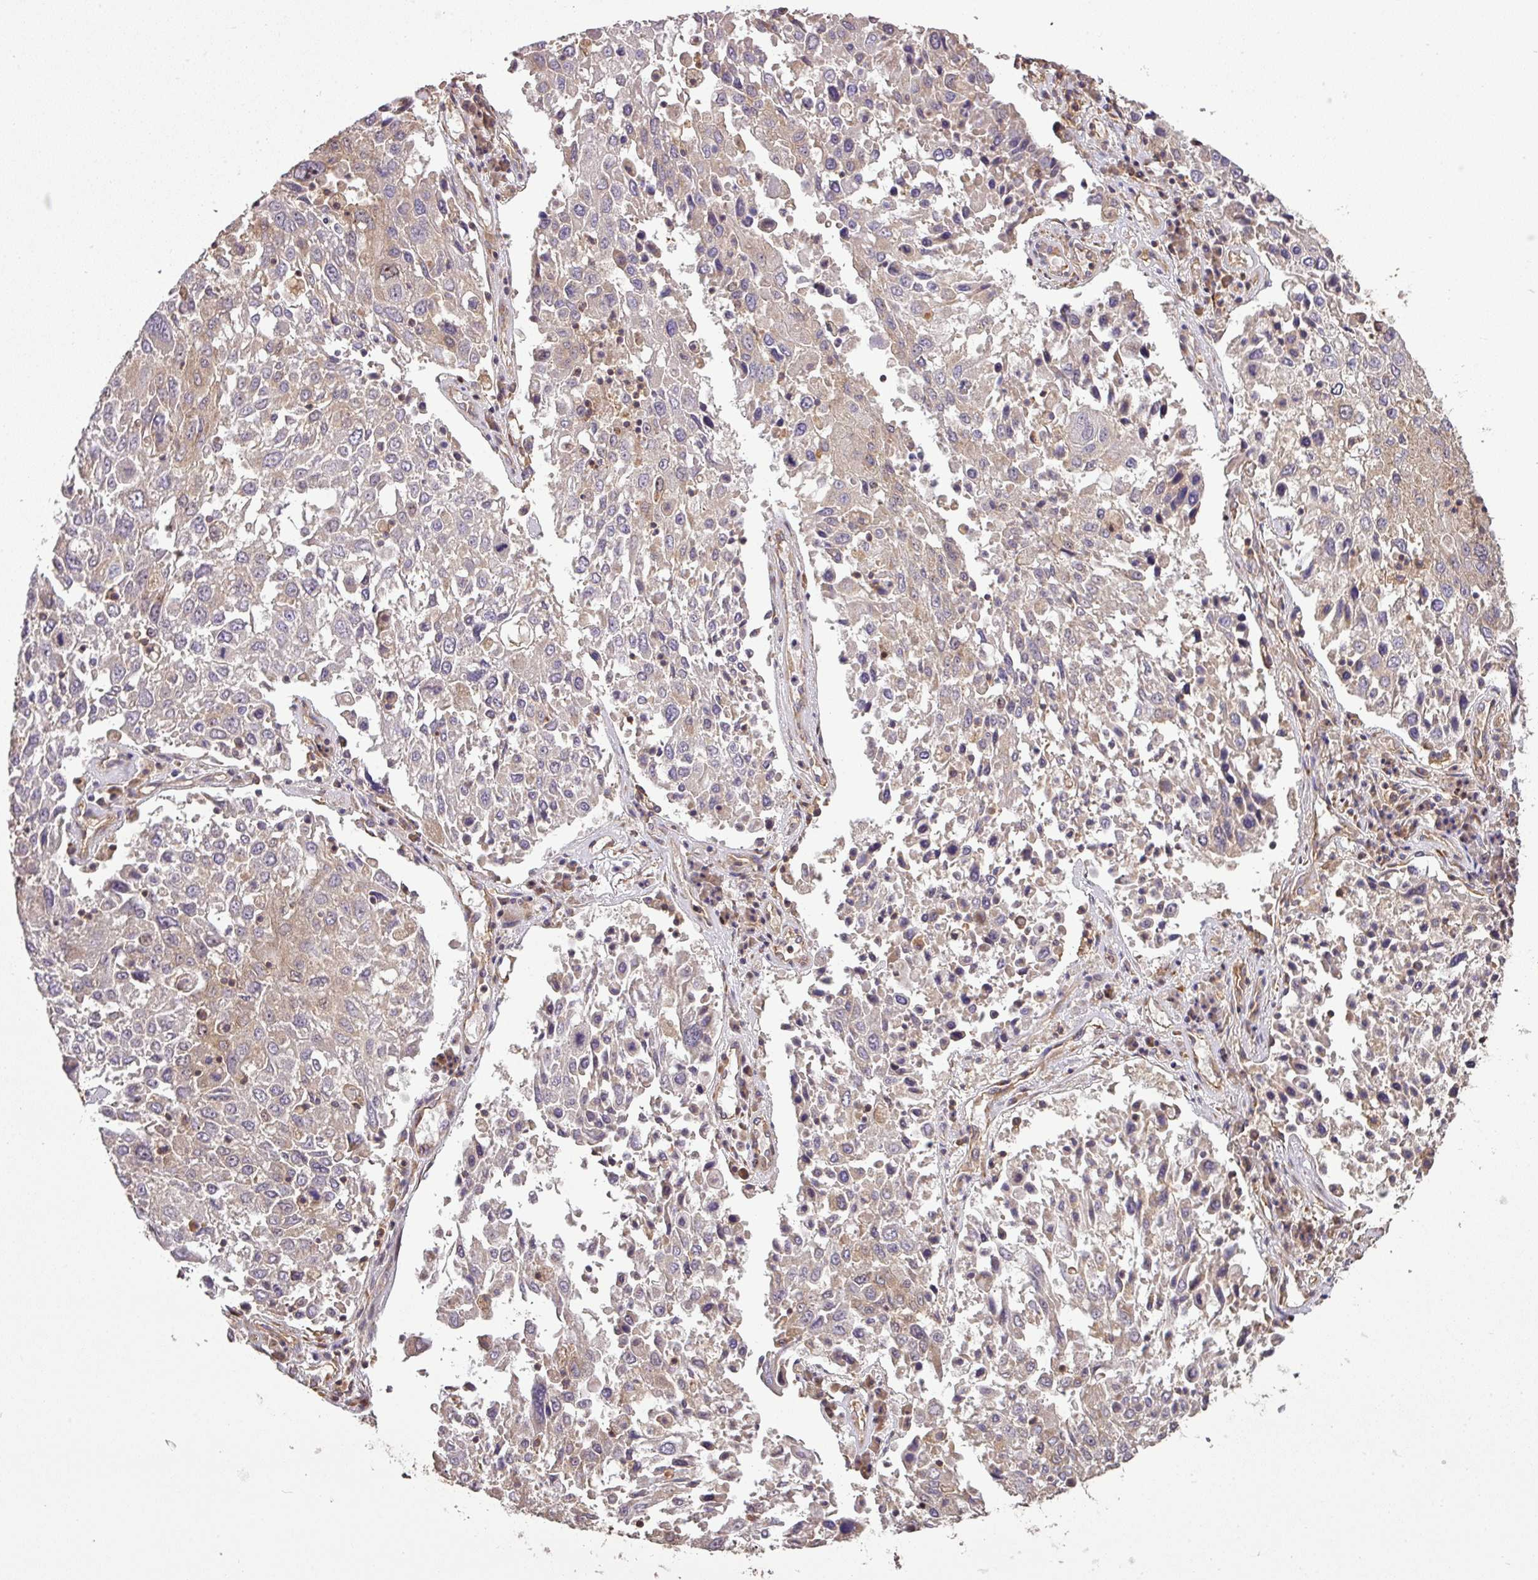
{"staining": {"intensity": "moderate", "quantity": "25%-75%", "location": "cytoplasmic/membranous,nuclear"}, "tissue": "lung cancer", "cell_type": "Tumor cells", "image_type": "cancer", "snomed": [{"axis": "morphology", "description": "Squamous cell carcinoma, NOS"}, {"axis": "topography", "description": "Lung"}], "caption": "Immunohistochemistry of human lung squamous cell carcinoma demonstrates medium levels of moderate cytoplasmic/membranous and nuclear staining in about 25%-75% of tumor cells.", "gene": "VENTX", "patient": {"sex": "male", "age": 65}}